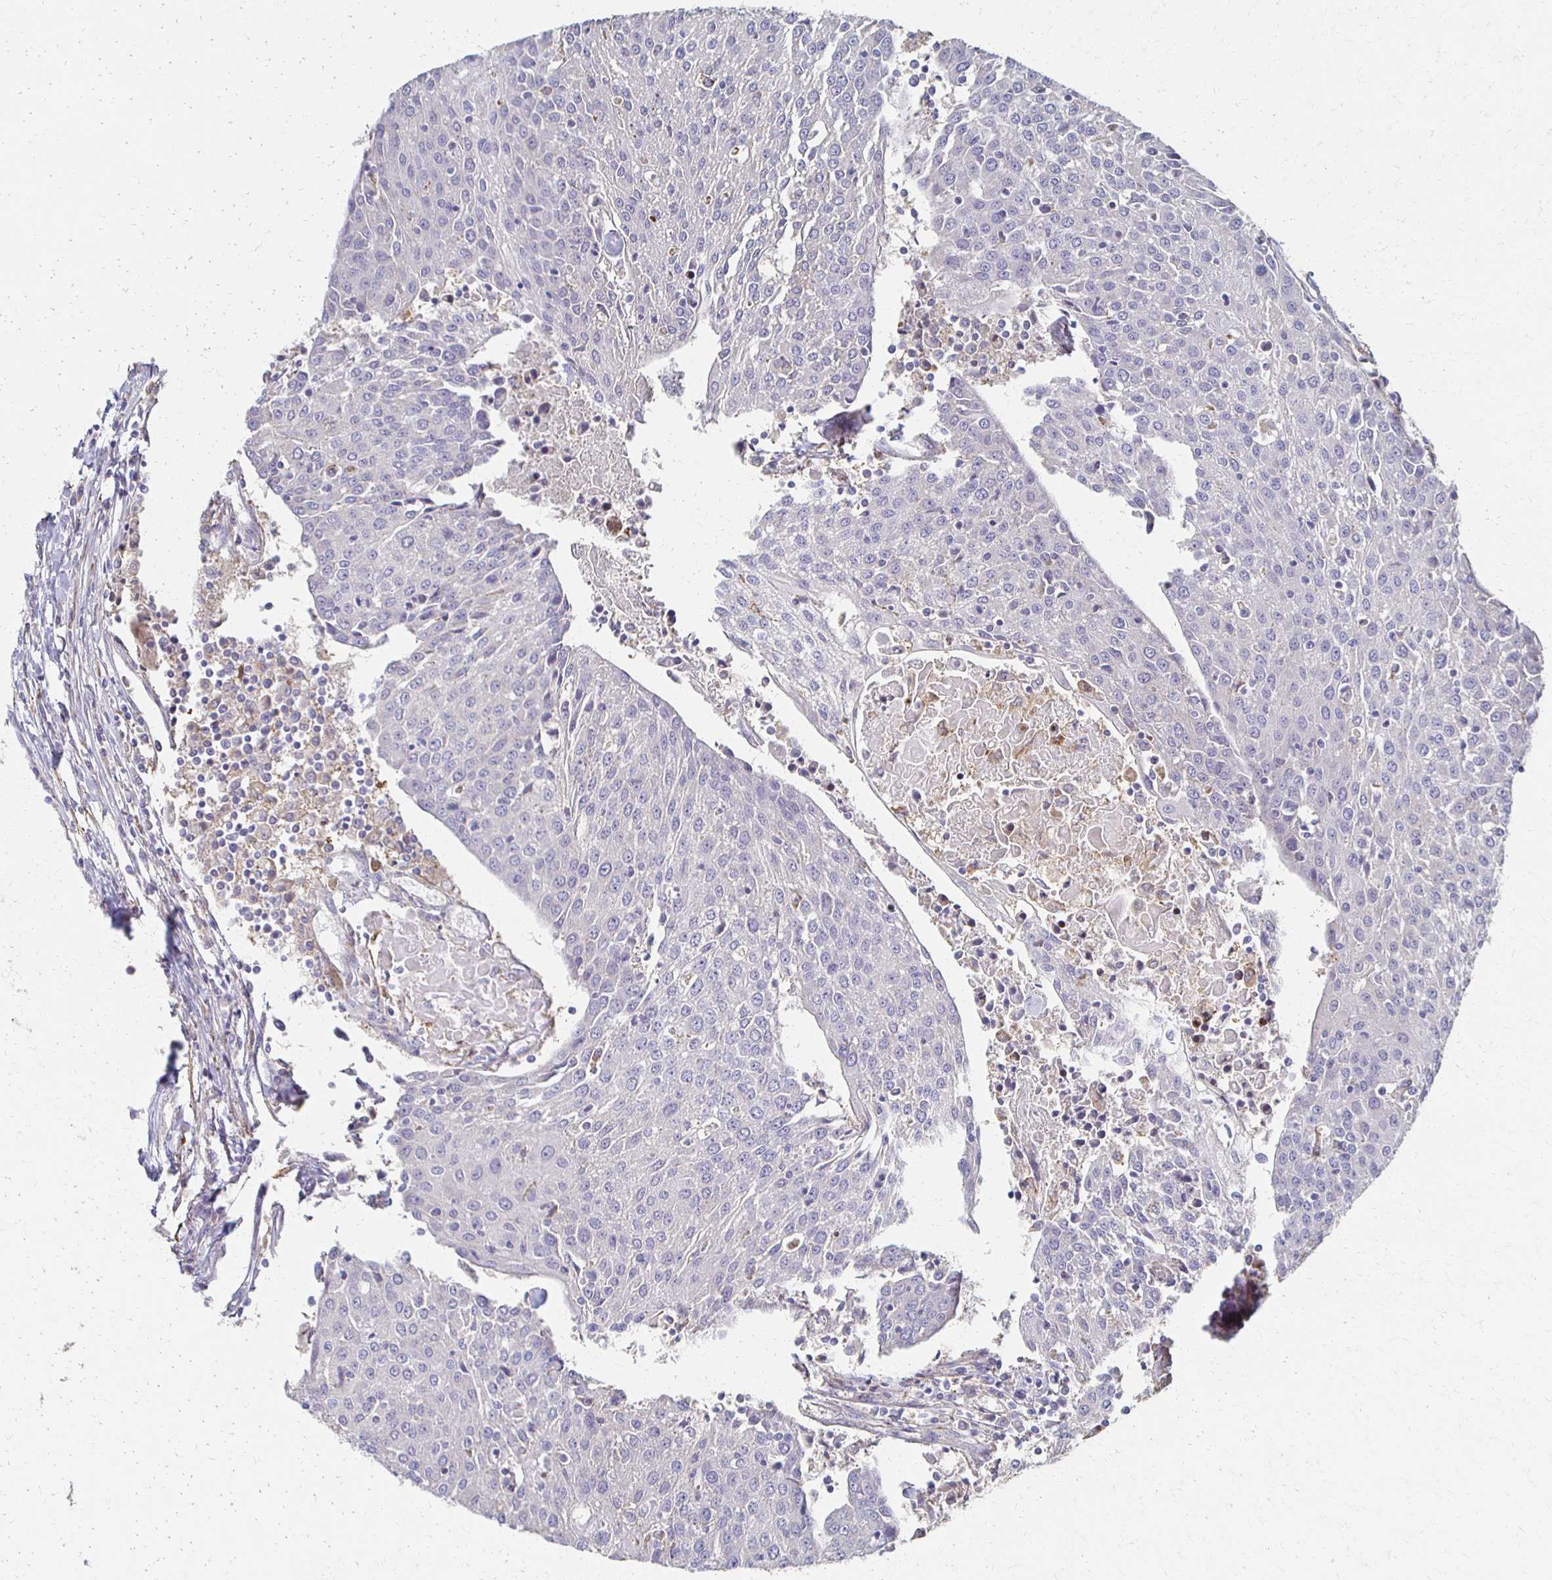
{"staining": {"intensity": "negative", "quantity": "none", "location": "none"}, "tissue": "urothelial cancer", "cell_type": "Tumor cells", "image_type": "cancer", "snomed": [{"axis": "morphology", "description": "Urothelial carcinoma, High grade"}, {"axis": "topography", "description": "Urinary bladder"}], "caption": "Micrograph shows no significant protein expression in tumor cells of urothelial cancer.", "gene": "CX3CR1", "patient": {"sex": "female", "age": 85}}